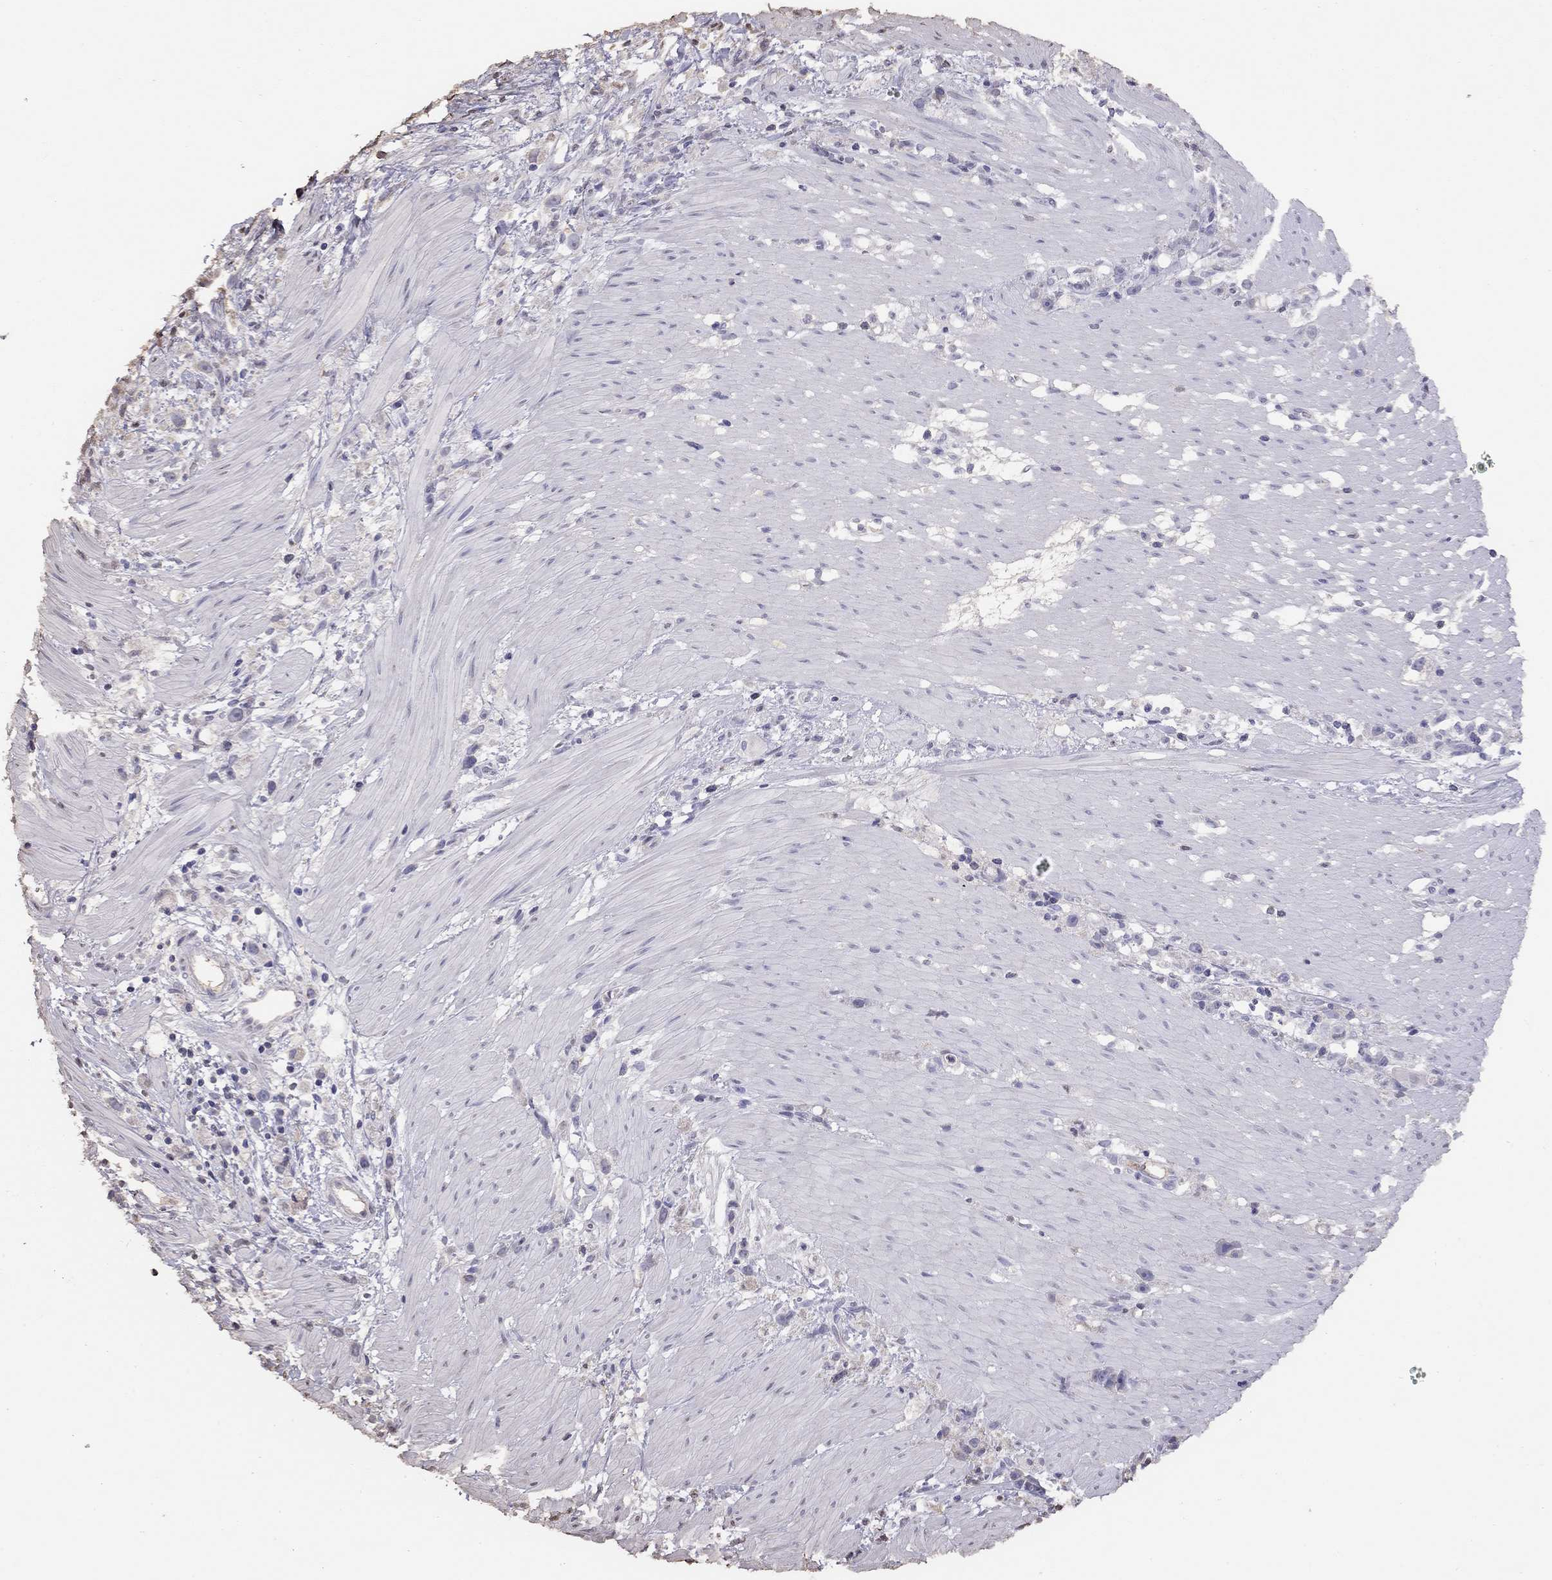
{"staining": {"intensity": "negative", "quantity": "none", "location": "none"}, "tissue": "stomach cancer", "cell_type": "Tumor cells", "image_type": "cancer", "snomed": [{"axis": "morphology", "description": "Adenocarcinoma, NOS"}, {"axis": "topography", "description": "Stomach"}], "caption": "Tumor cells are negative for protein expression in human stomach cancer.", "gene": "SUN3", "patient": {"sex": "female", "age": 59}}